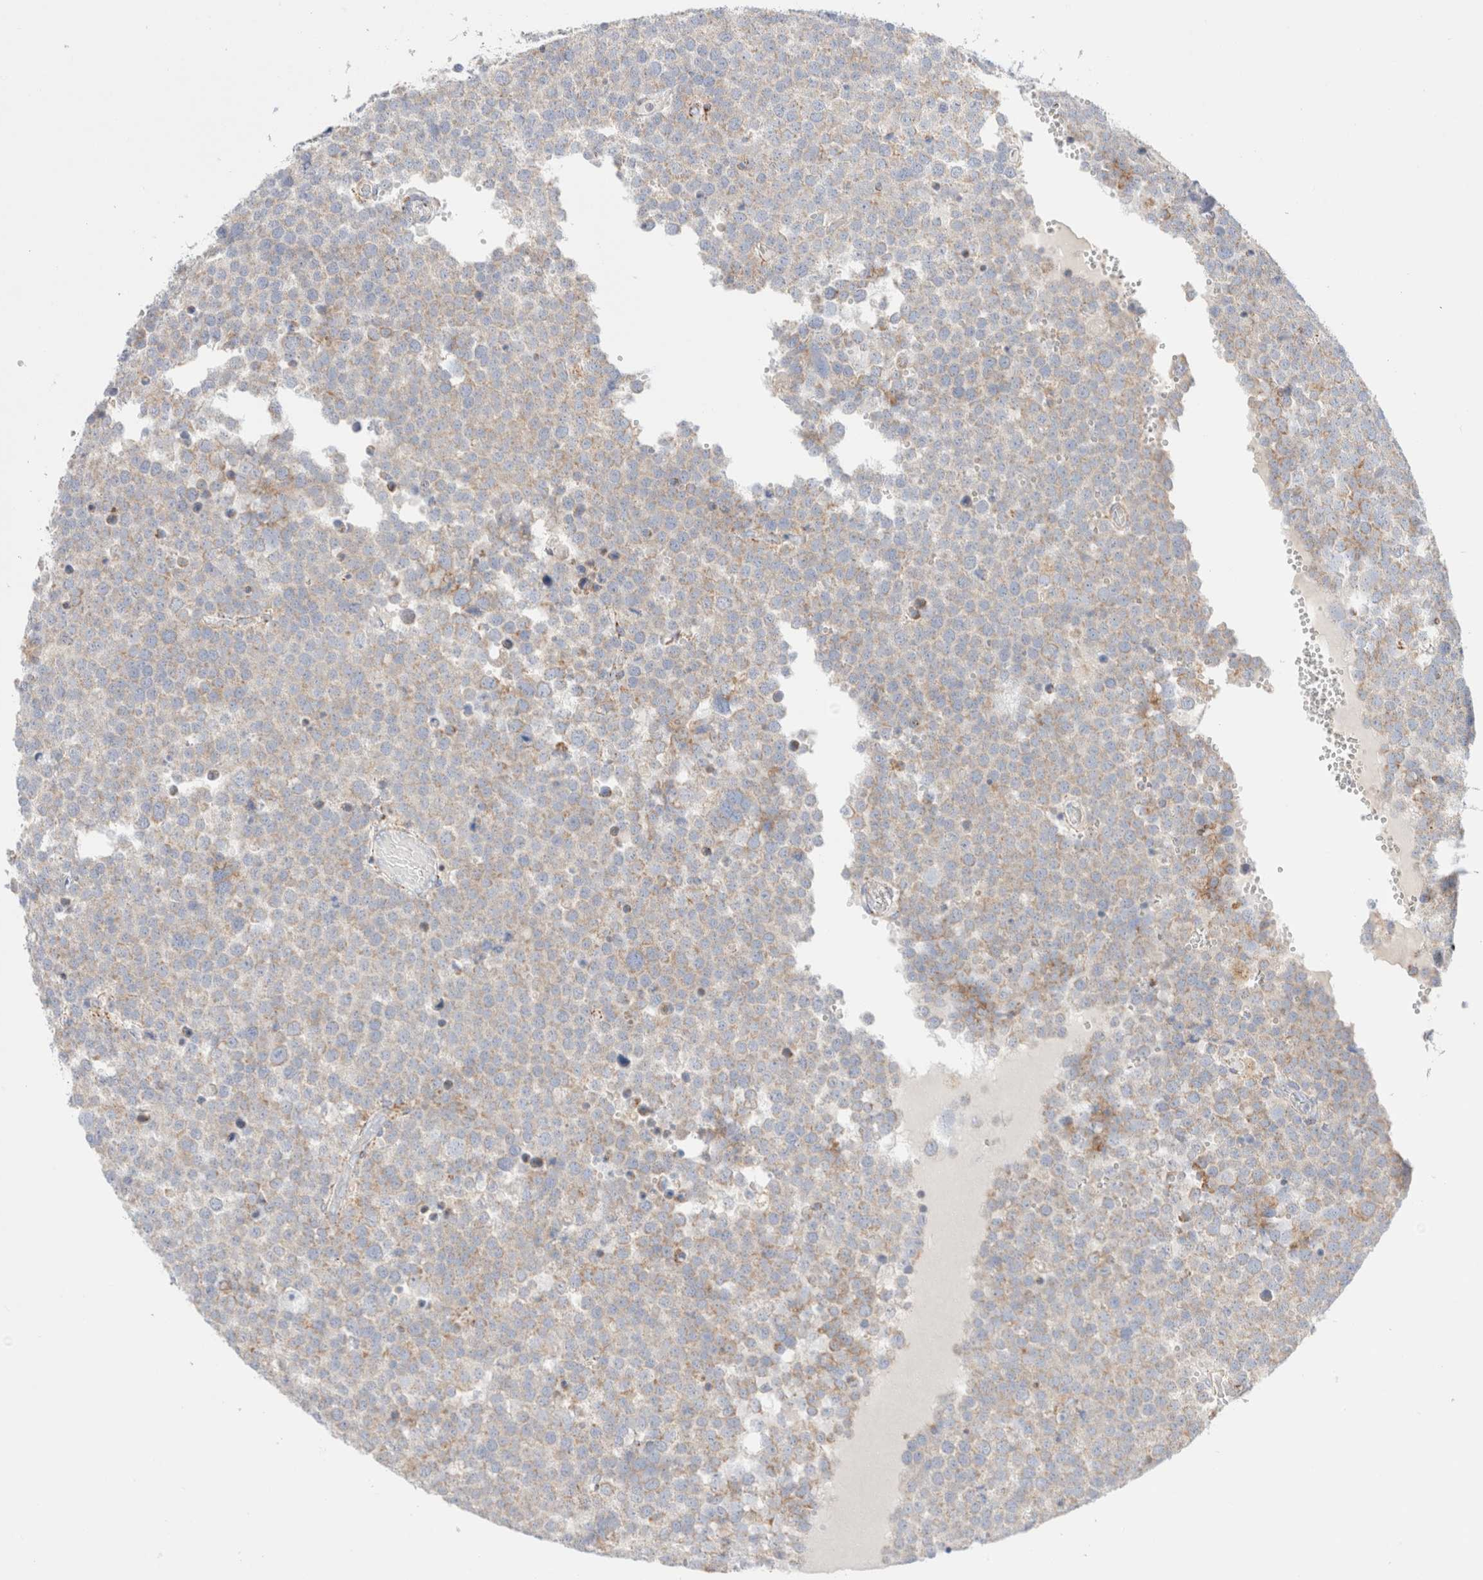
{"staining": {"intensity": "weak", "quantity": "<25%", "location": "cytoplasmic/membranous"}, "tissue": "testis cancer", "cell_type": "Tumor cells", "image_type": "cancer", "snomed": [{"axis": "morphology", "description": "Seminoma, NOS"}, {"axis": "topography", "description": "Testis"}], "caption": "Protein analysis of testis seminoma demonstrates no significant expression in tumor cells.", "gene": "ATP6V1C1", "patient": {"sex": "male", "age": 71}}